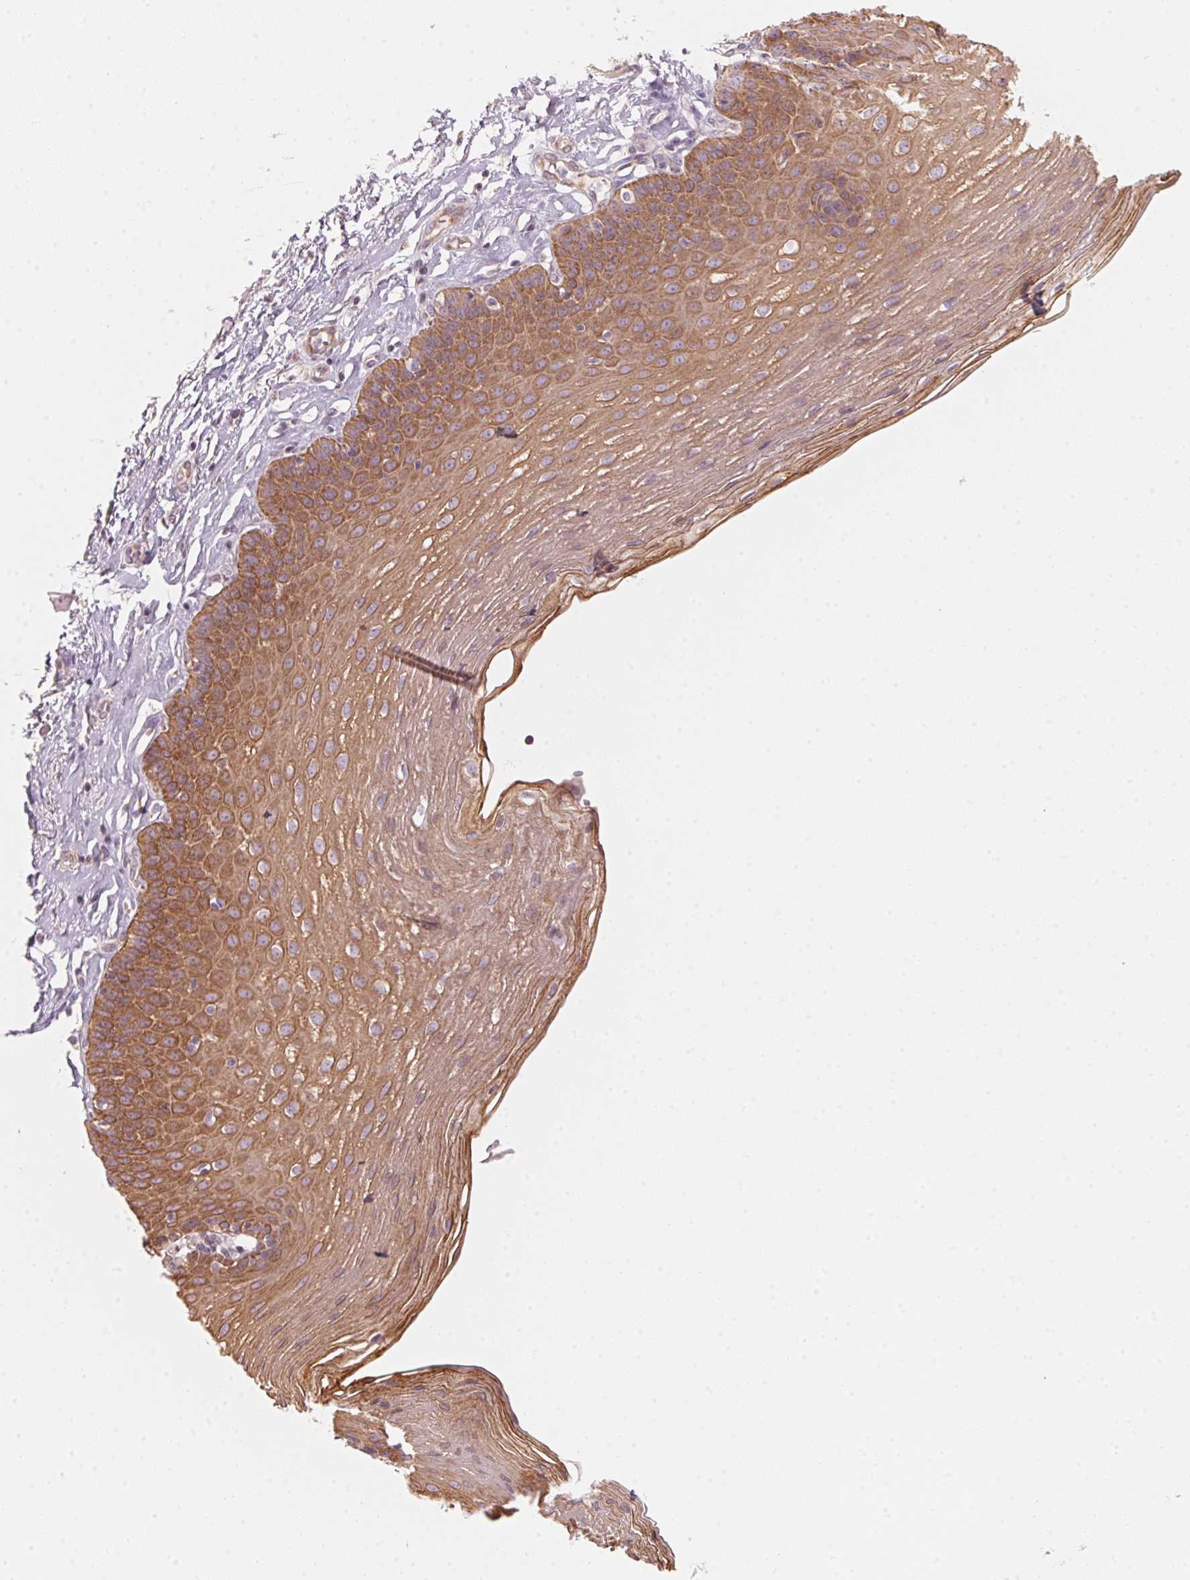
{"staining": {"intensity": "moderate", "quantity": ">75%", "location": "cytoplasmic/membranous"}, "tissue": "esophagus", "cell_type": "Squamous epithelial cells", "image_type": "normal", "snomed": [{"axis": "morphology", "description": "Normal tissue, NOS"}, {"axis": "topography", "description": "Esophagus"}], "caption": "Esophagus stained with a brown dye displays moderate cytoplasmic/membranous positive staining in about >75% of squamous epithelial cells.", "gene": "BLOC1S2", "patient": {"sex": "female", "age": 81}}